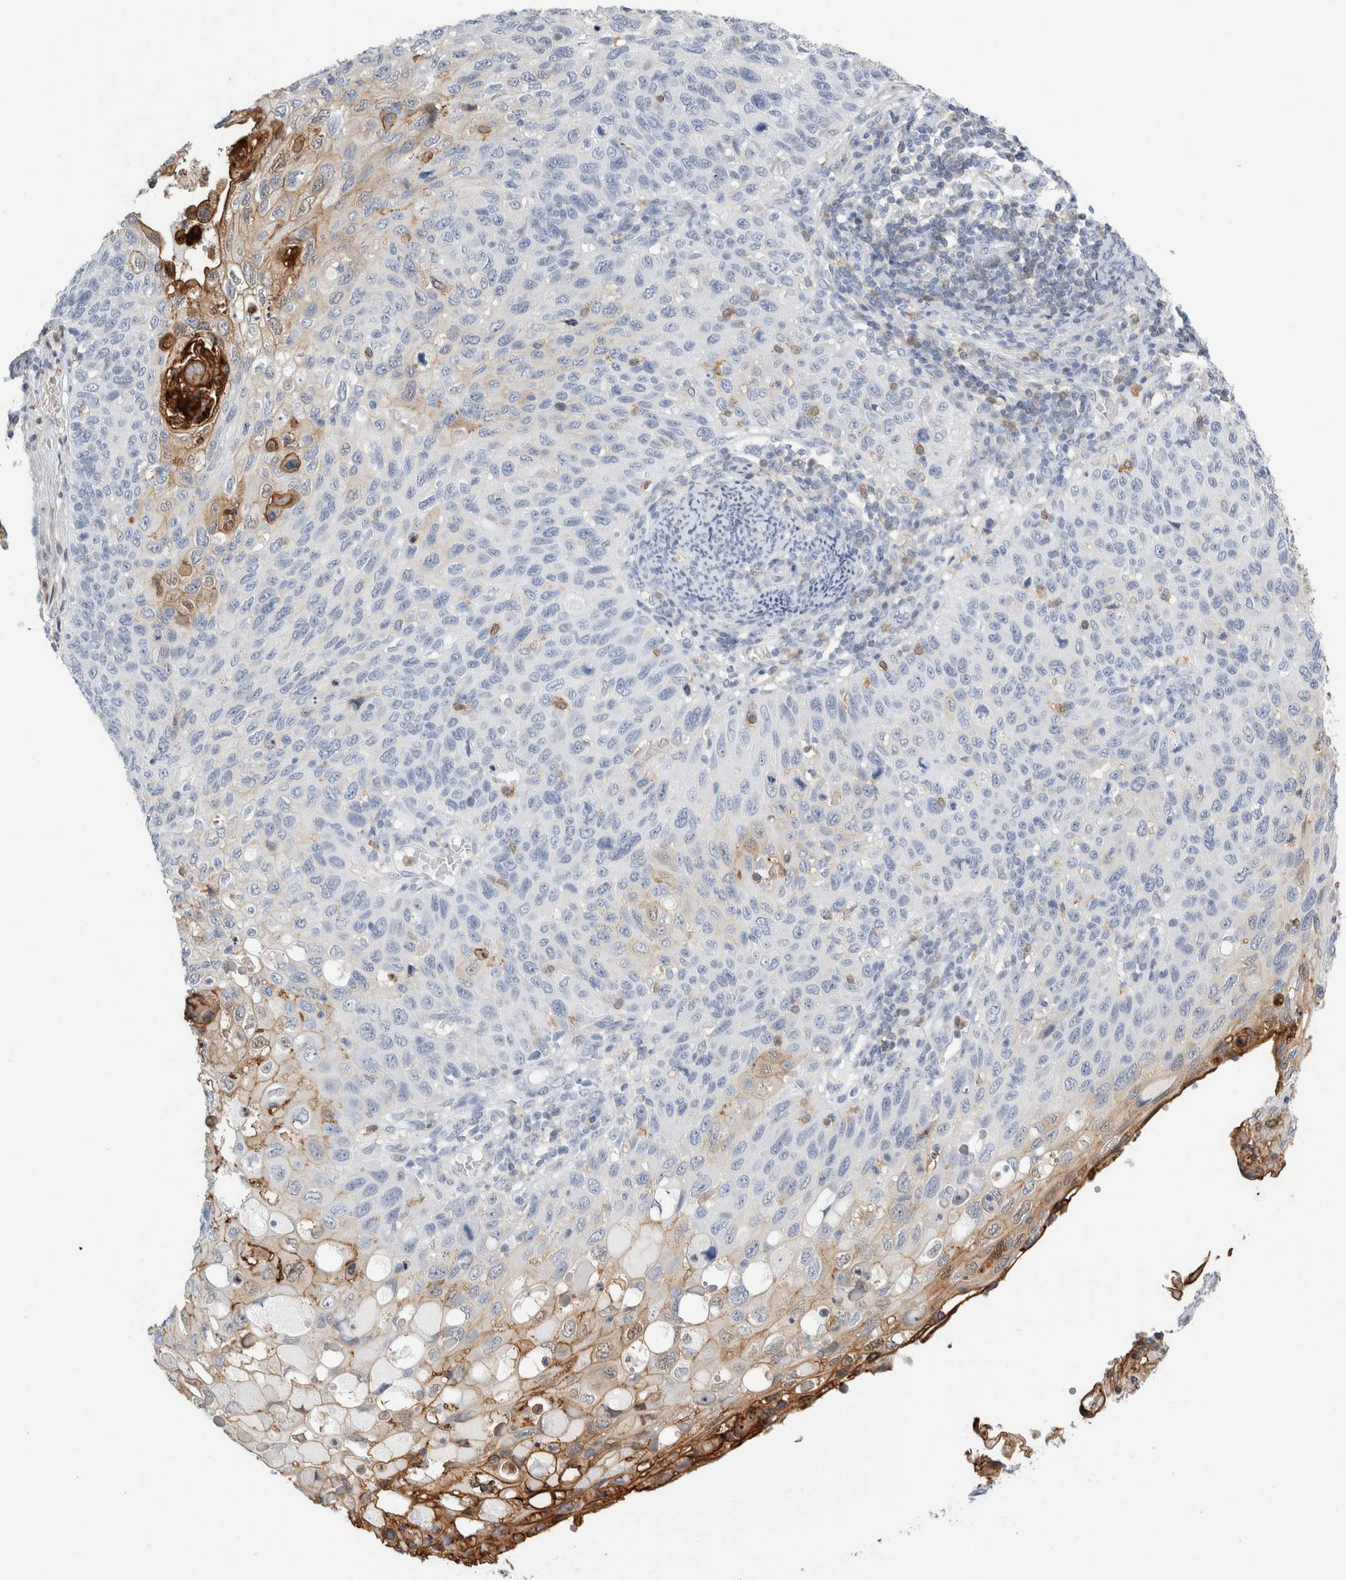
{"staining": {"intensity": "moderate", "quantity": "<25%", "location": "cytoplasmic/membranous"}, "tissue": "cervical cancer", "cell_type": "Tumor cells", "image_type": "cancer", "snomed": [{"axis": "morphology", "description": "Squamous cell carcinoma, NOS"}, {"axis": "topography", "description": "Cervix"}], "caption": "Protein staining of cervical cancer (squamous cell carcinoma) tissue displays moderate cytoplasmic/membranous expression in approximately <25% of tumor cells.", "gene": "P2RY2", "patient": {"sex": "female", "age": 70}}